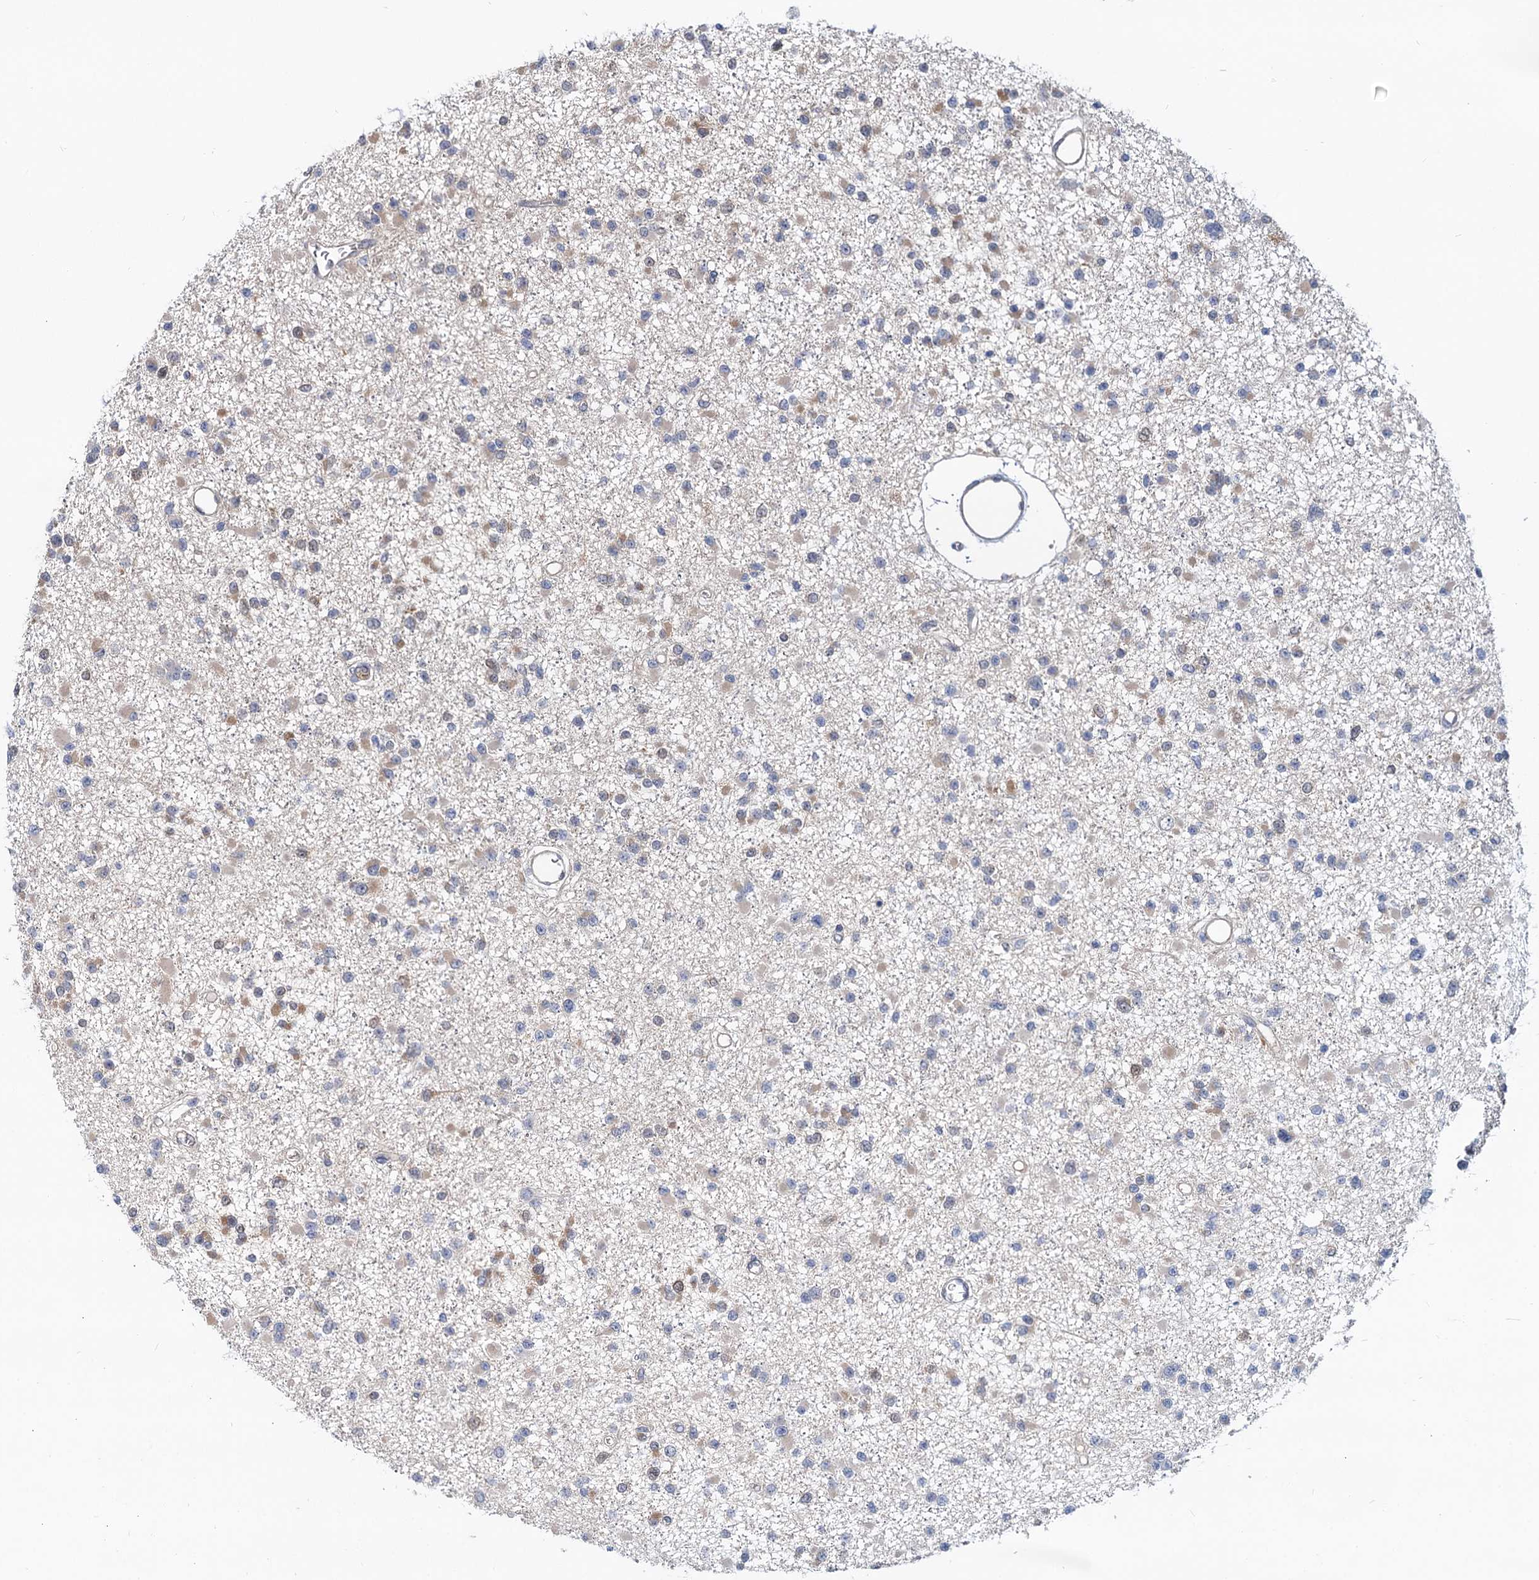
{"staining": {"intensity": "weak", "quantity": "<25%", "location": "cytoplasmic/membranous"}, "tissue": "glioma", "cell_type": "Tumor cells", "image_type": "cancer", "snomed": [{"axis": "morphology", "description": "Glioma, malignant, Low grade"}, {"axis": "topography", "description": "Brain"}], "caption": "Tumor cells show no significant protein staining in glioma. (Stains: DAB (3,3'-diaminobenzidine) IHC with hematoxylin counter stain, Microscopy: brightfield microscopy at high magnification).", "gene": "SNX15", "patient": {"sex": "female", "age": 22}}